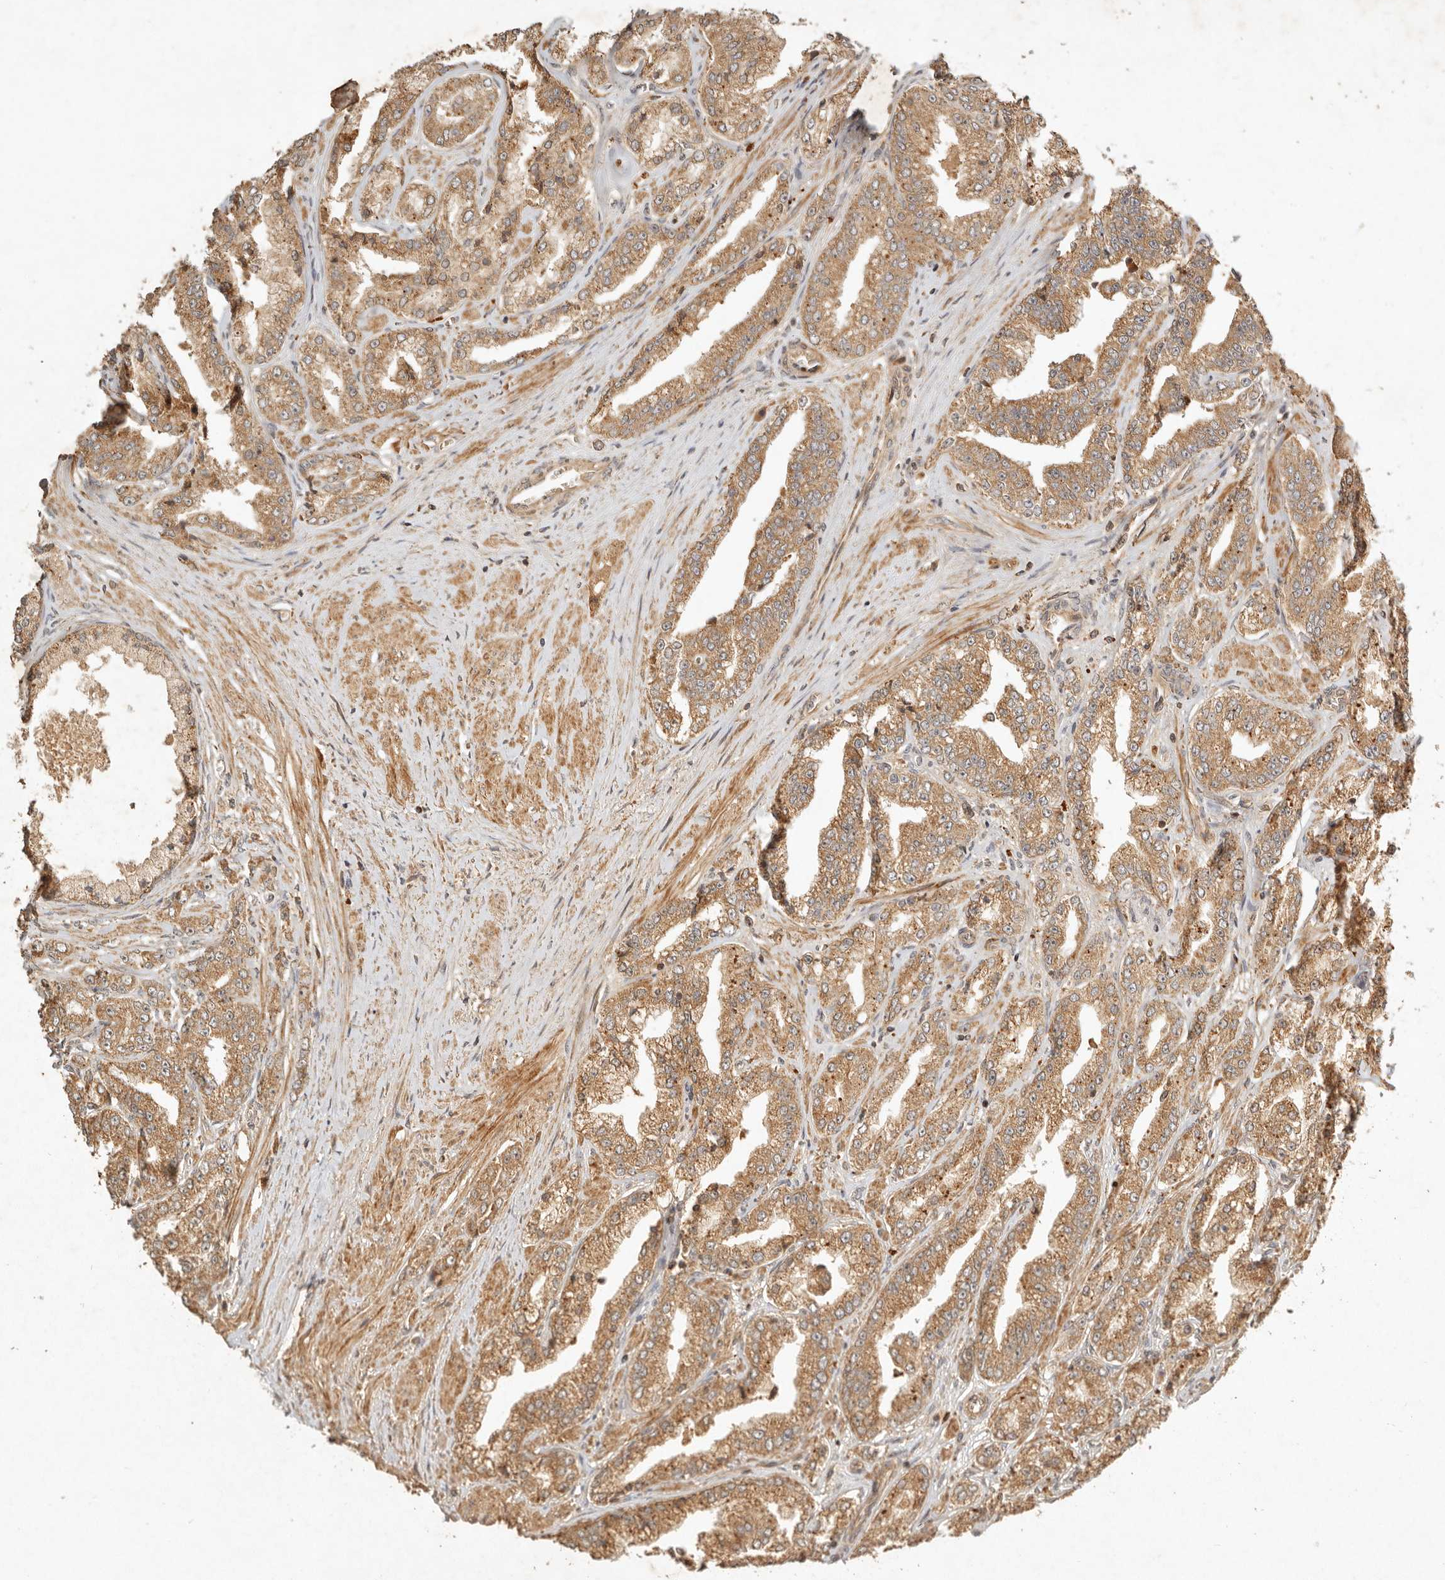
{"staining": {"intensity": "moderate", "quantity": ">75%", "location": "cytoplasmic/membranous"}, "tissue": "prostate cancer", "cell_type": "Tumor cells", "image_type": "cancer", "snomed": [{"axis": "morphology", "description": "Adenocarcinoma, High grade"}, {"axis": "topography", "description": "Prostate"}], "caption": "Protein positivity by immunohistochemistry shows moderate cytoplasmic/membranous expression in about >75% of tumor cells in prostate high-grade adenocarcinoma. Using DAB (3,3'-diaminobenzidine) (brown) and hematoxylin (blue) stains, captured at high magnification using brightfield microscopy.", "gene": "CLEC4C", "patient": {"sex": "male", "age": 71}}